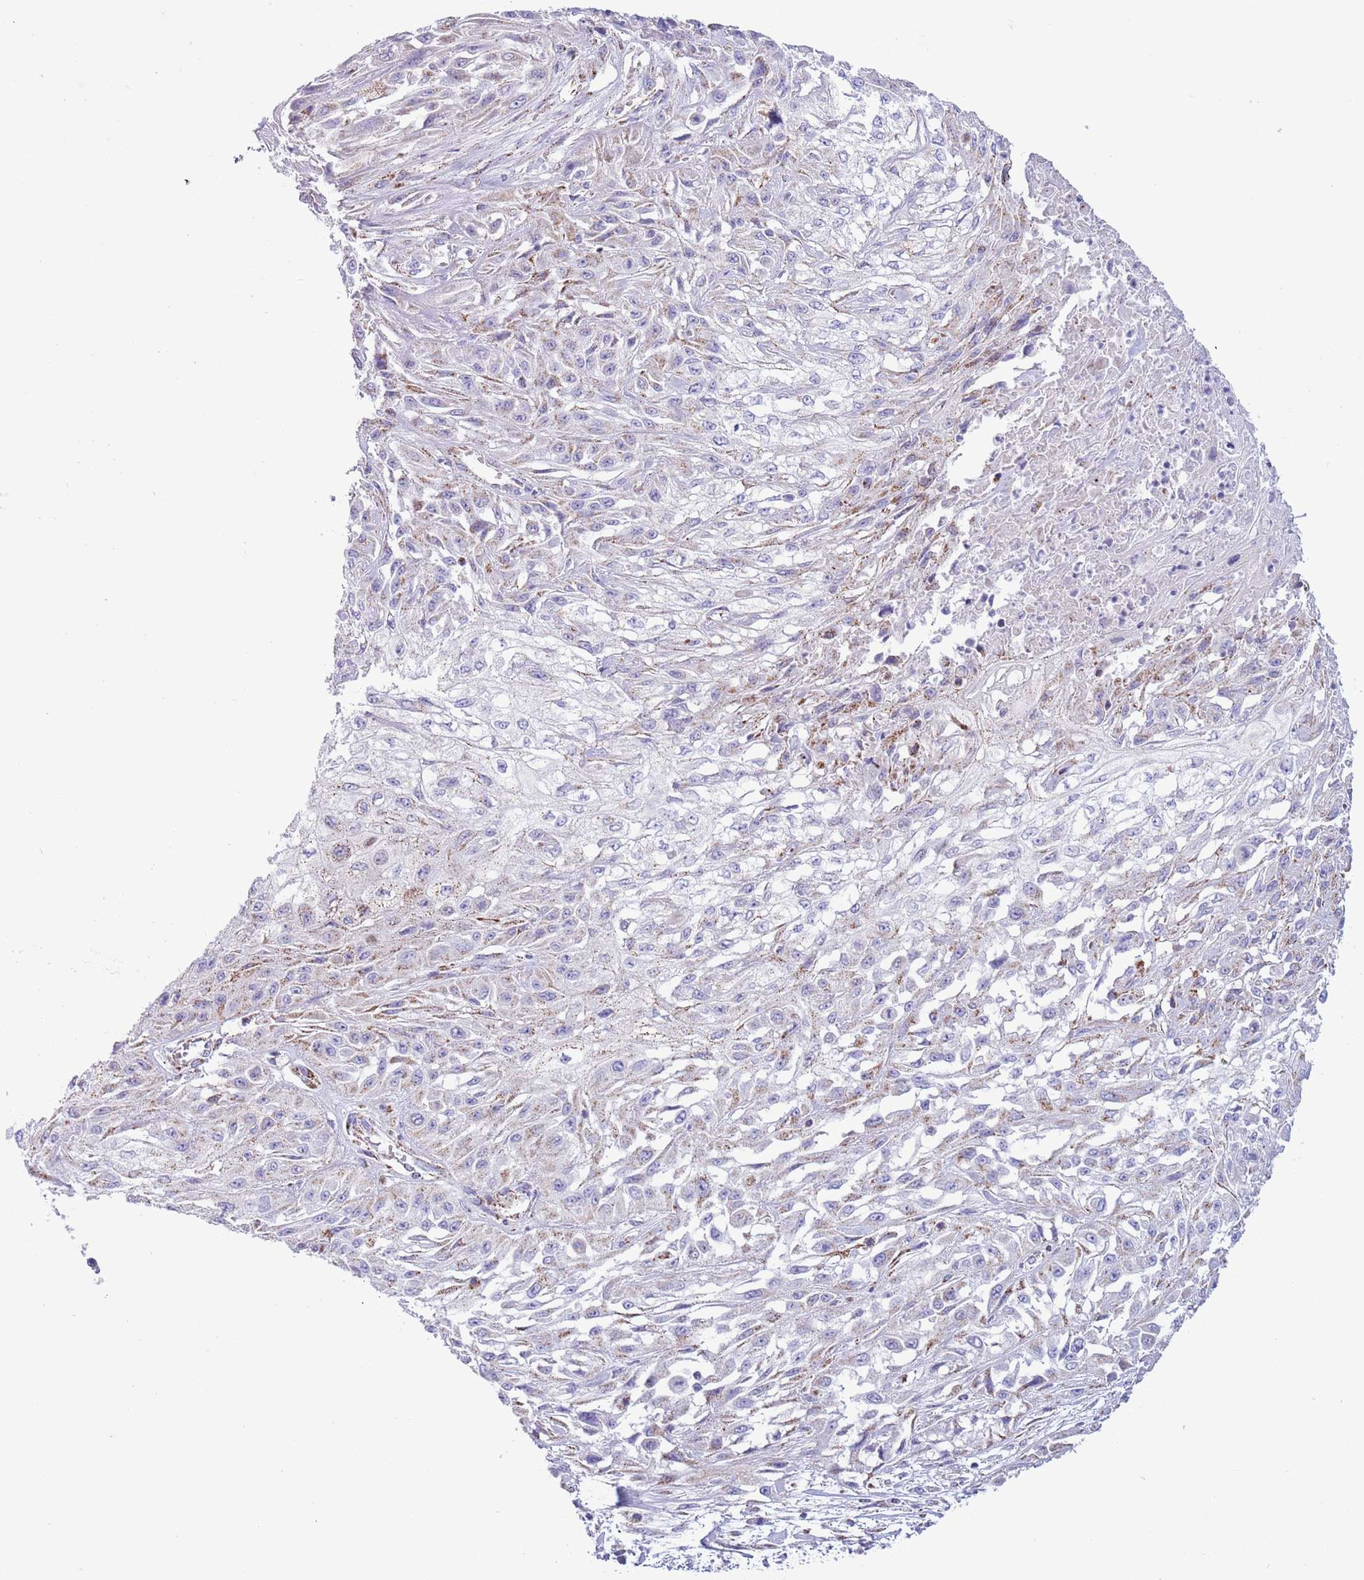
{"staining": {"intensity": "negative", "quantity": "none", "location": "none"}, "tissue": "skin cancer", "cell_type": "Tumor cells", "image_type": "cancer", "snomed": [{"axis": "morphology", "description": "Squamous cell carcinoma, NOS"}, {"axis": "morphology", "description": "Squamous cell carcinoma, metastatic, NOS"}, {"axis": "topography", "description": "Skin"}, {"axis": "topography", "description": "Lymph node"}], "caption": "Immunohistochemical staining of human skin cancer shows no significant positivity in tumor cells.", "gene": "ATP6V1B1", "patient": {"sex": "male", "age": 75}}